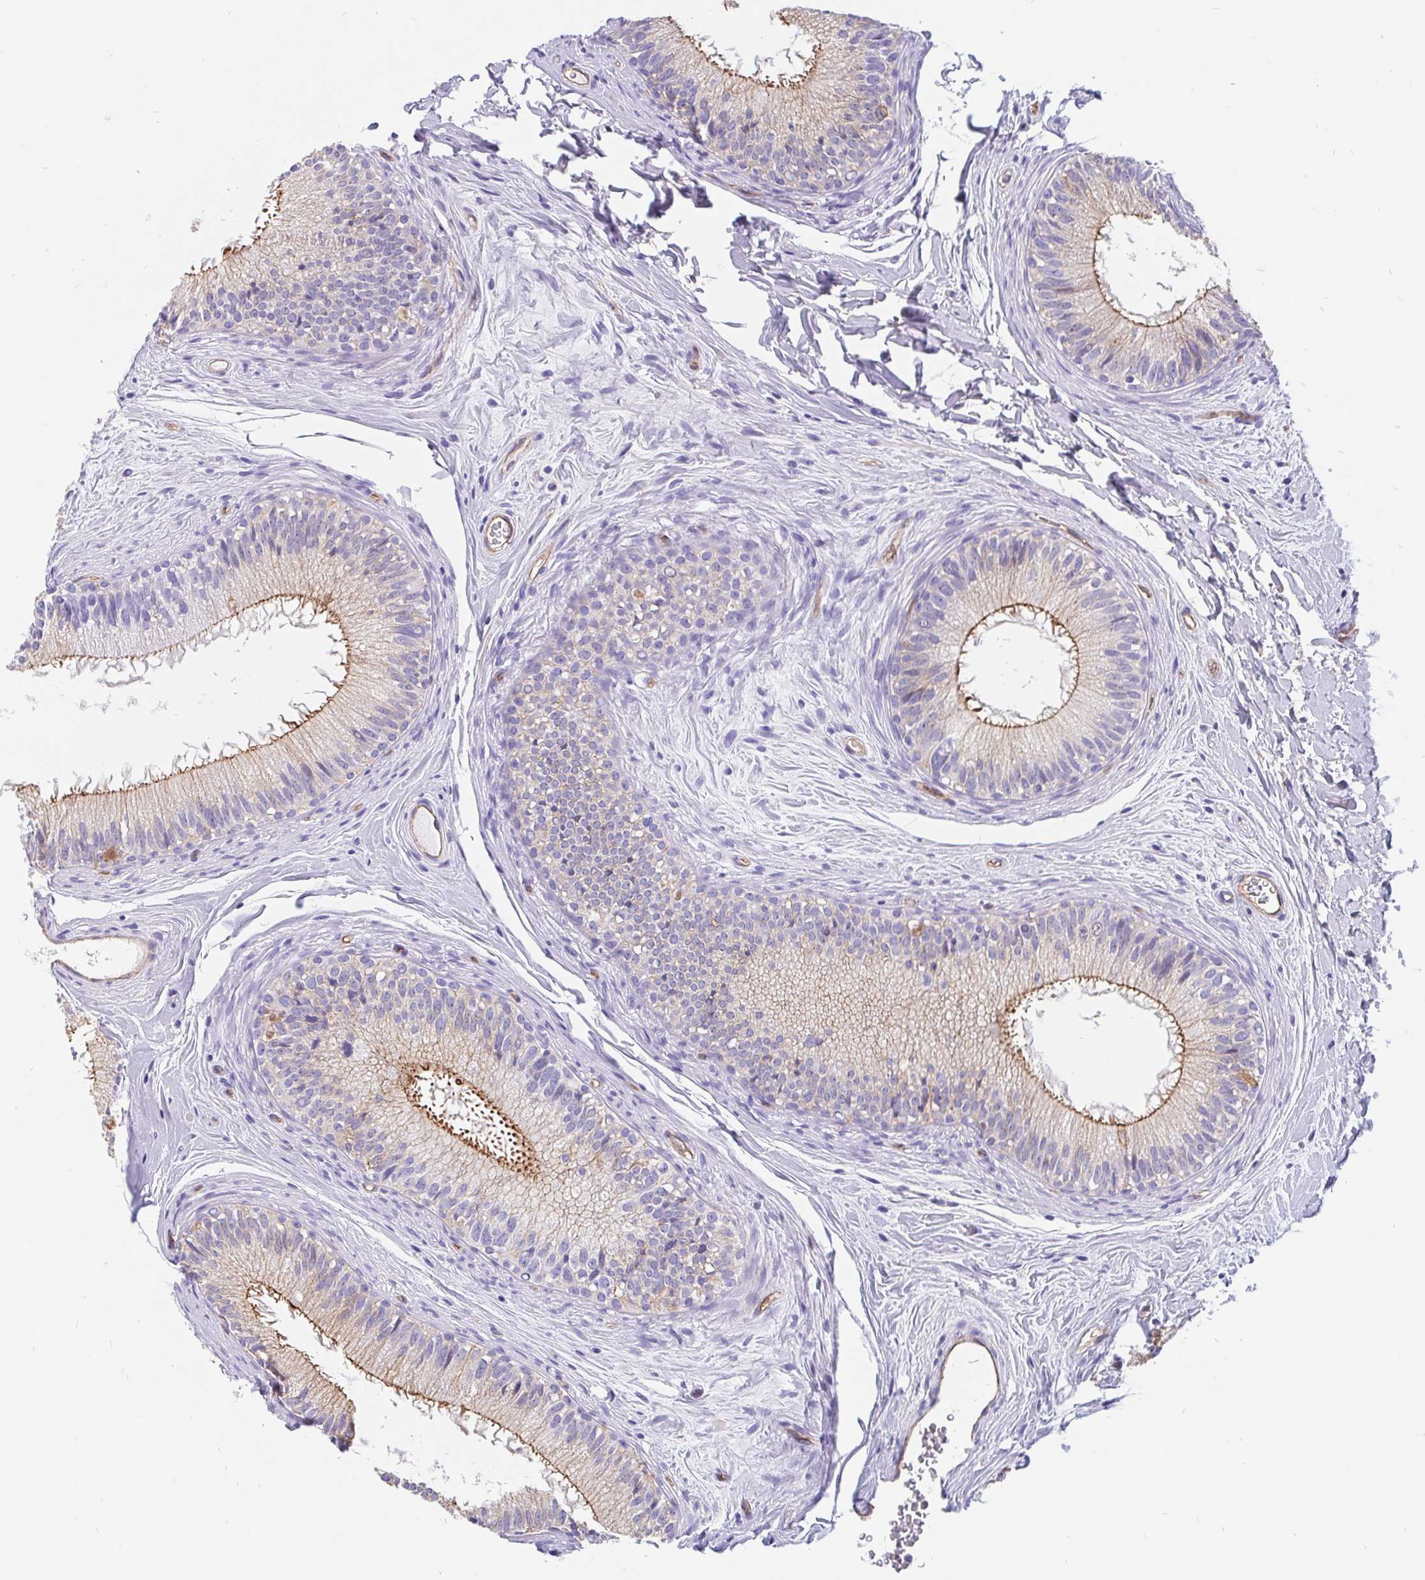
{"staining": {"intensity": "moderate", "quantity": "25%-75%", "location": "cytoplasmic/membranous"}, "tissue": "epididymis", "cell_type": "Glandular cells", "image_type": "normal", "snomed": [{"axis": "morphology", "description": "Normal tissue, NOS"}, {"axis": "topography", "description": "Epididymis"}], "caption": "About 25%-75% of glandular cells in benign epididymis show moderate cytoplasmic/membranous protein staining as visualized by brown immunohistochemical staining.", "gene": "LIMCH1", "patient": {"sex": "male", "age": 44}}